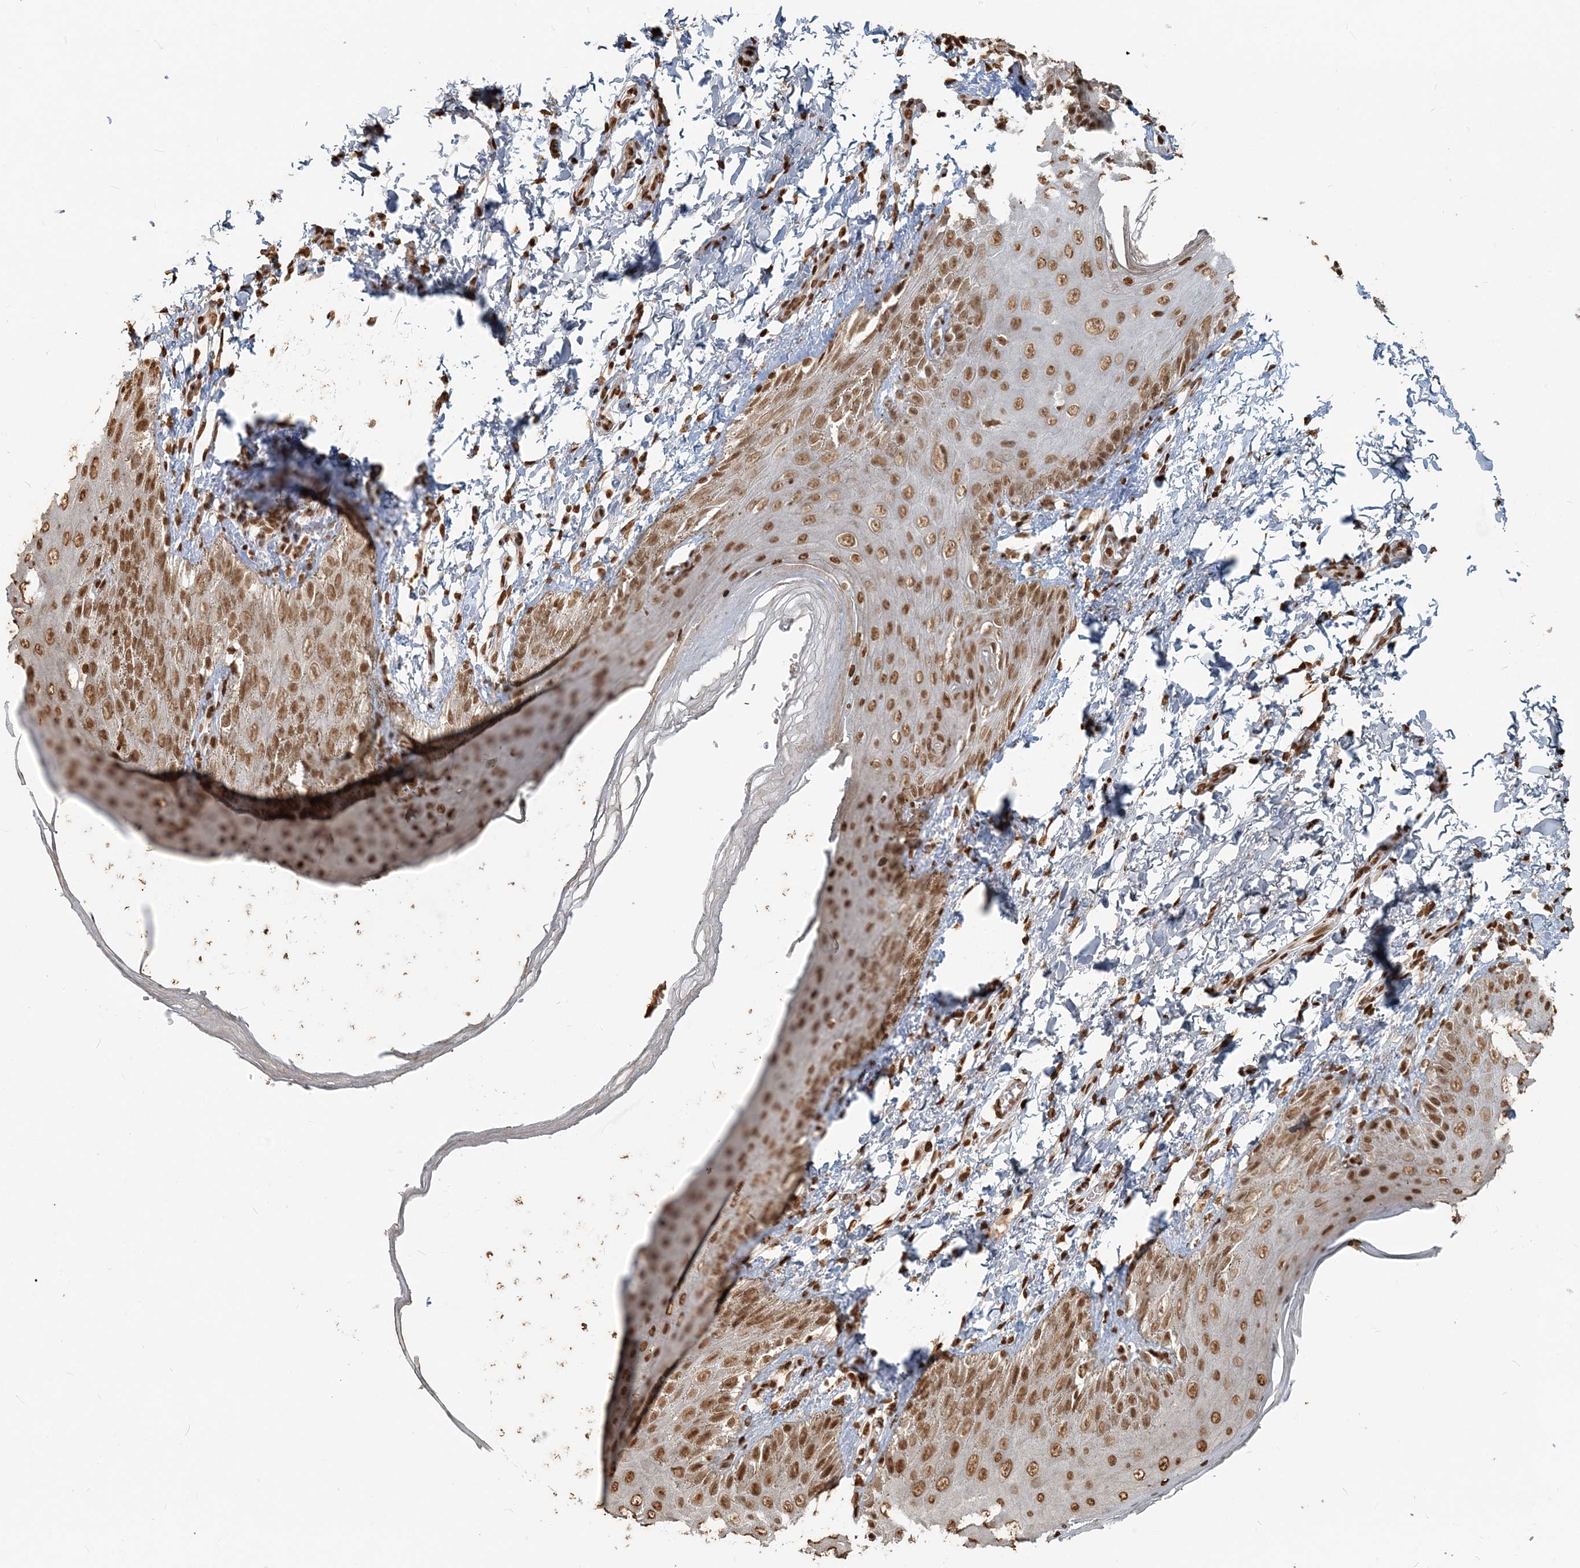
{"staining": {"intensity": "strong", "quantity": ">75%", "location": "nuclear"}, "tissue": "skin", "cell_type": "Epidermal cells", "image_type": "normal", "snomed": [{"axis": "morphology", "description": "Normal tissue, NOS"}, {"axis": "topography", "description": "Anal"}], "caption": "Immunohistochemical staining of normal skin demonstrates strong nuclear protein staining in about >75% of epidermal cells. (Brightfield microscopy of DAB IHC at high magnification).", "gene": "H3", "patient": {"sex": "male", "age": 44}}